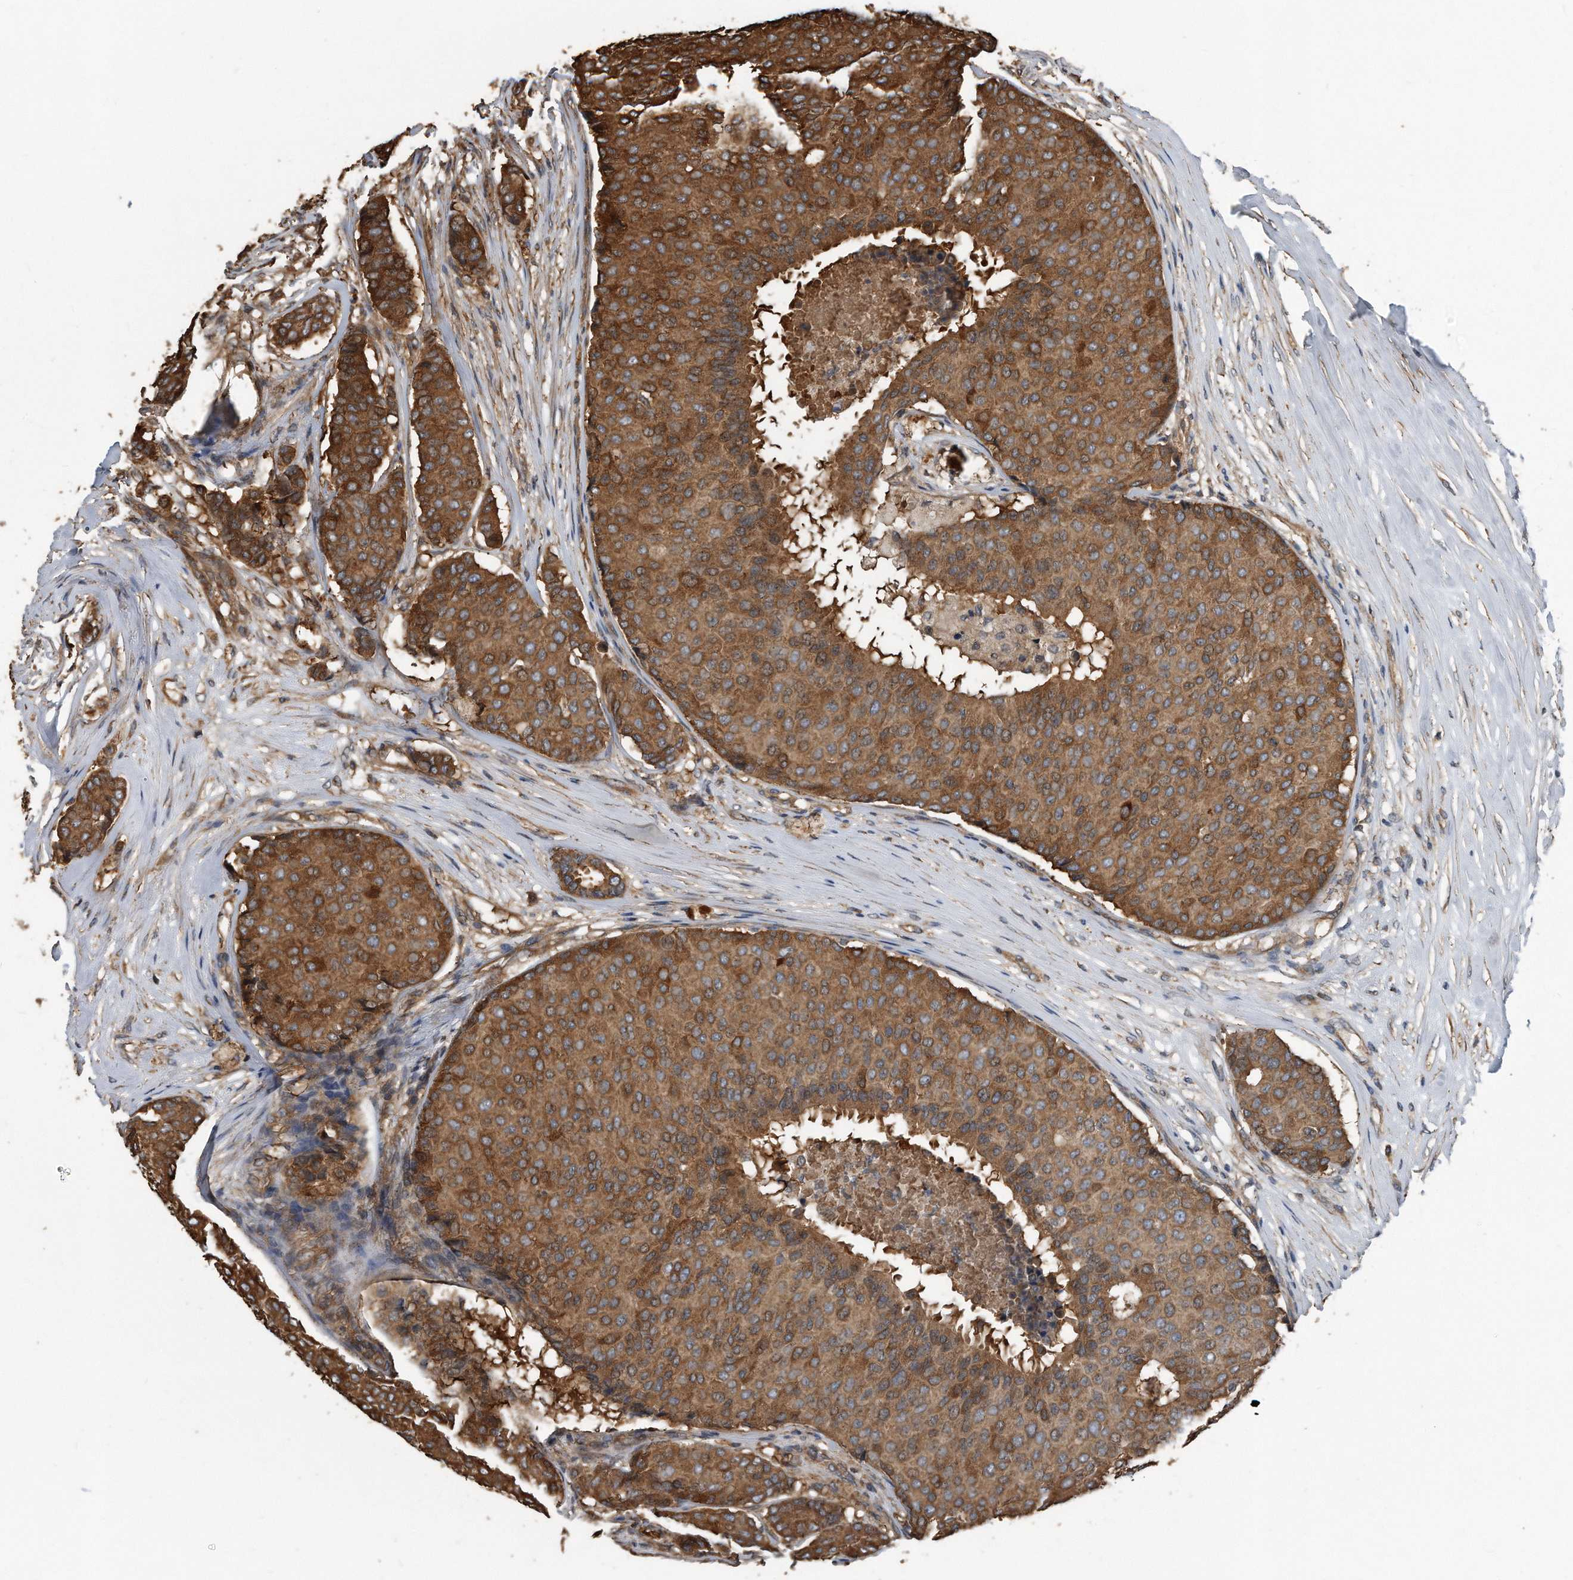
{"staining": {"intensity": "strong", "quantity": ">75%", "location": "cytoplasmic/membranous"}, "tissue": "breast cancer", "cell_type": "Tumor cells", "image_type": "cancer", "snomed": [{"axis": "morphology", "description": "Duct carcinoma"}, {"axis": "topography", "description": "Breast"}], "caption": "The immunohistochemical stain labels strong cytoplasmic/membranous positivity in tumor cells of breast cancer tissue.", "gene": "FAM136A", "patient": {"sex": "female", "age": 75}}